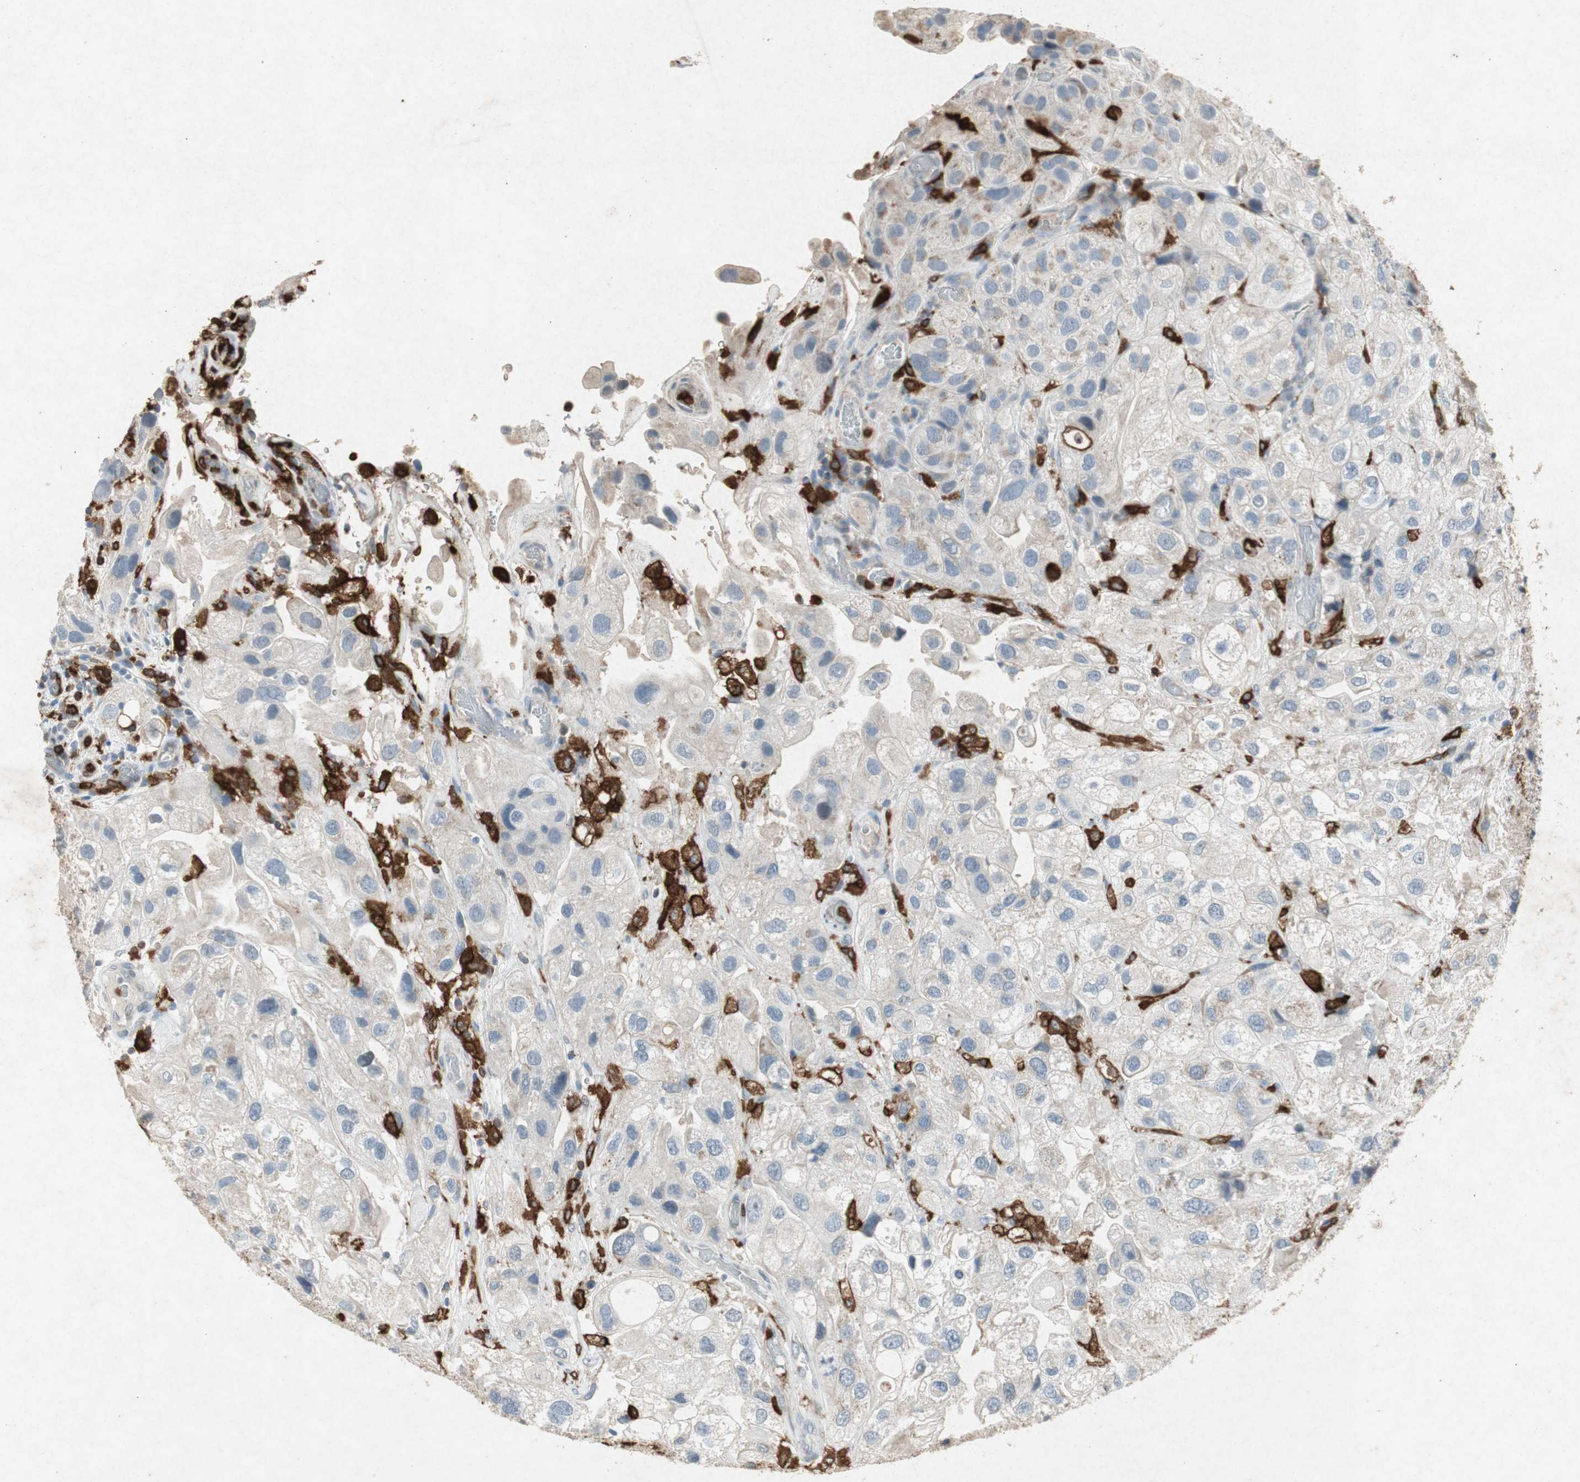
{"staining": {"intensity": "negative", "quantity": "none", "location": "none"}, "tissue": "urothelial cancer", "cell_type": "Tumor cells", "image_type": "cancer", "snomed": [{"axis": "morphology", "description": "Urothelial carcinoma, High grade"}, {"axis": "topography", "description": "Urinary bladder"}], "caption": "An IHC image of urothelial cancer is shown. There is no staining in tumor cells of urothelial cancer.", "gene": "TYROBP", "patient": {"sex": "female", "age": 64}}